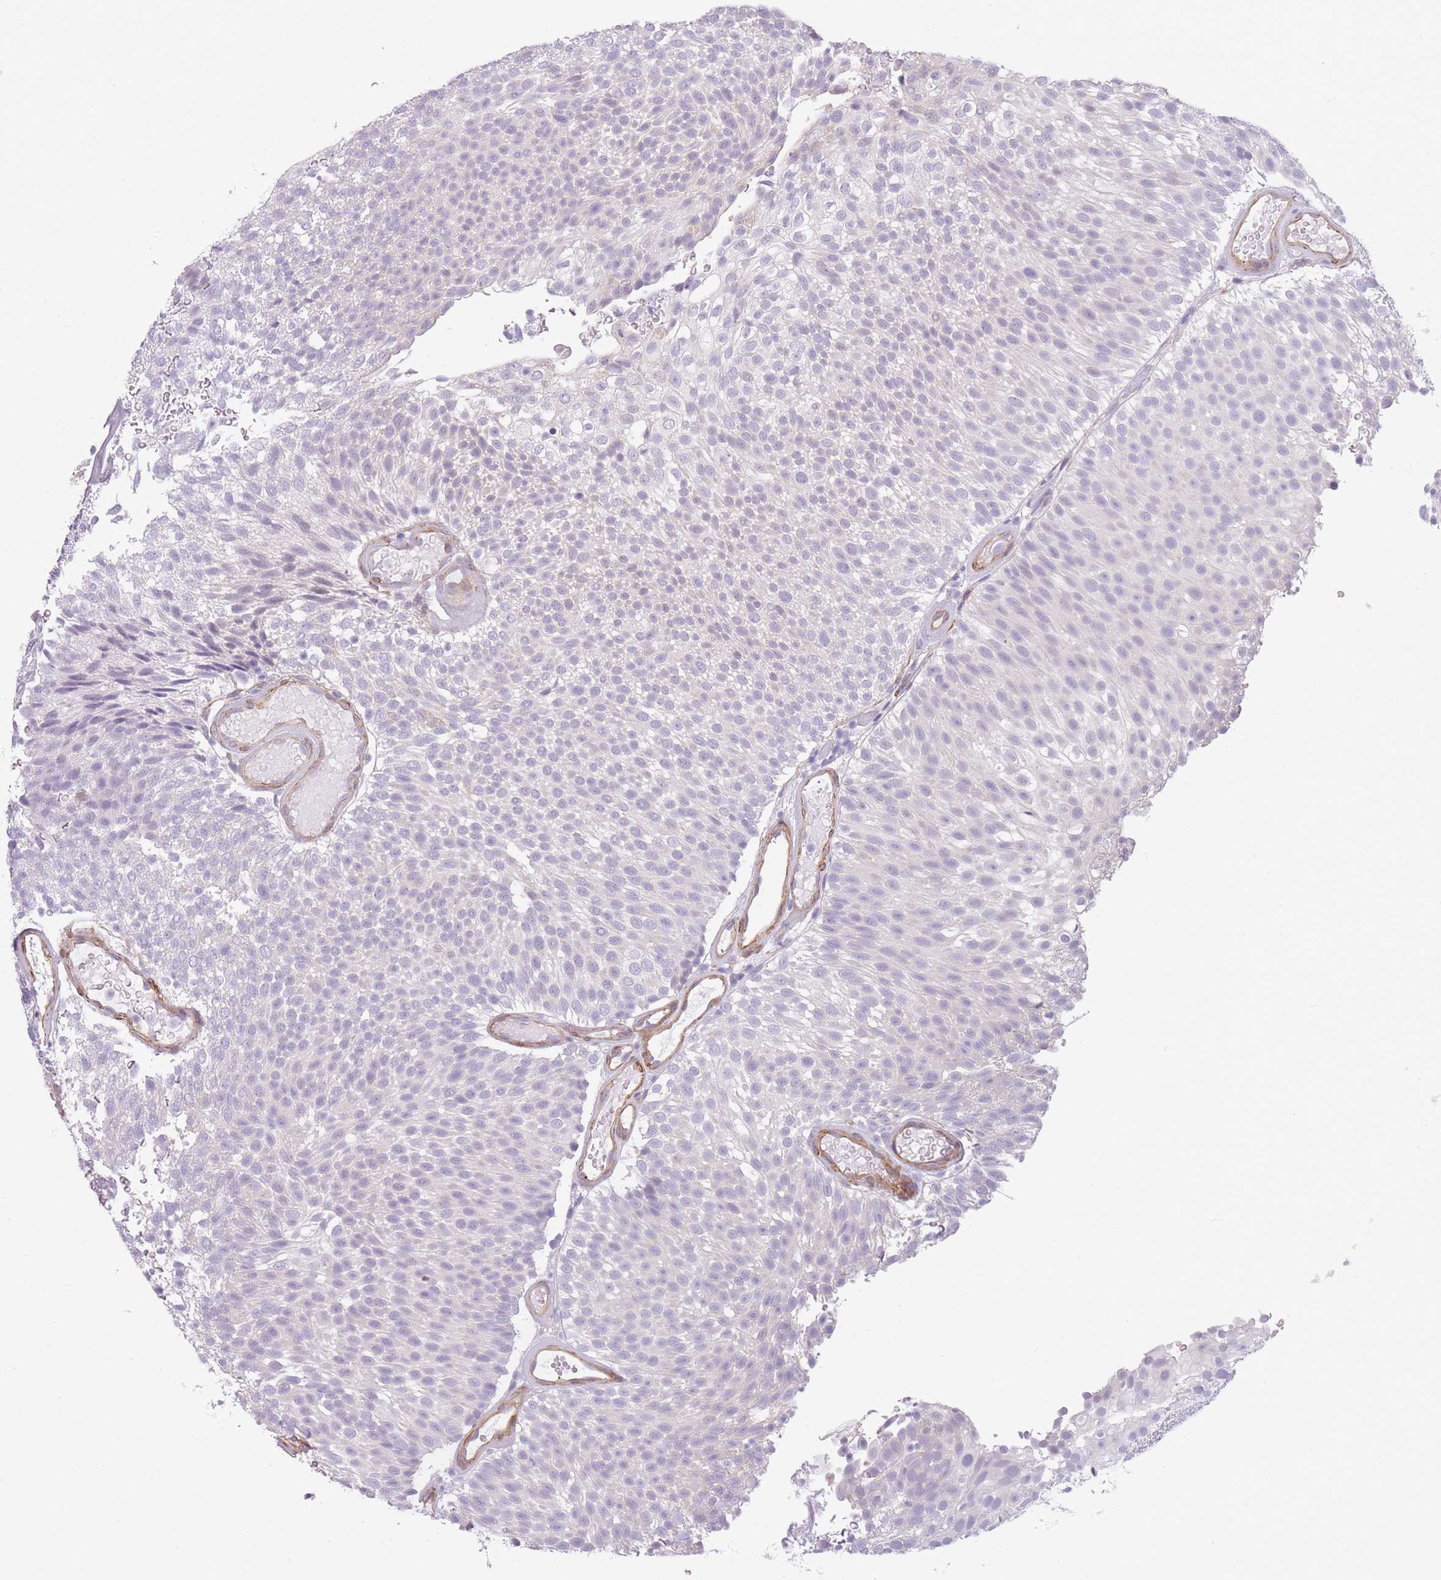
{"staining": {"intensity": "negative", "quantity": "none", "location": "none"}, "tissue": "urothelial cancer", "cell_type": "Tumor cells", "image_type": "cancer", "snomed": [{"axis": "morphology", "description": "Urothelial carcinoma, Low grade"}, {"axis": "topography", "description": "Urinary bladder"}], "caption": "Tumor cells show no significant protein expression in urothelial carcinoma (low-grade).", "gene": "OR6B3", "patient": {"sex": "male", "age": 78}}